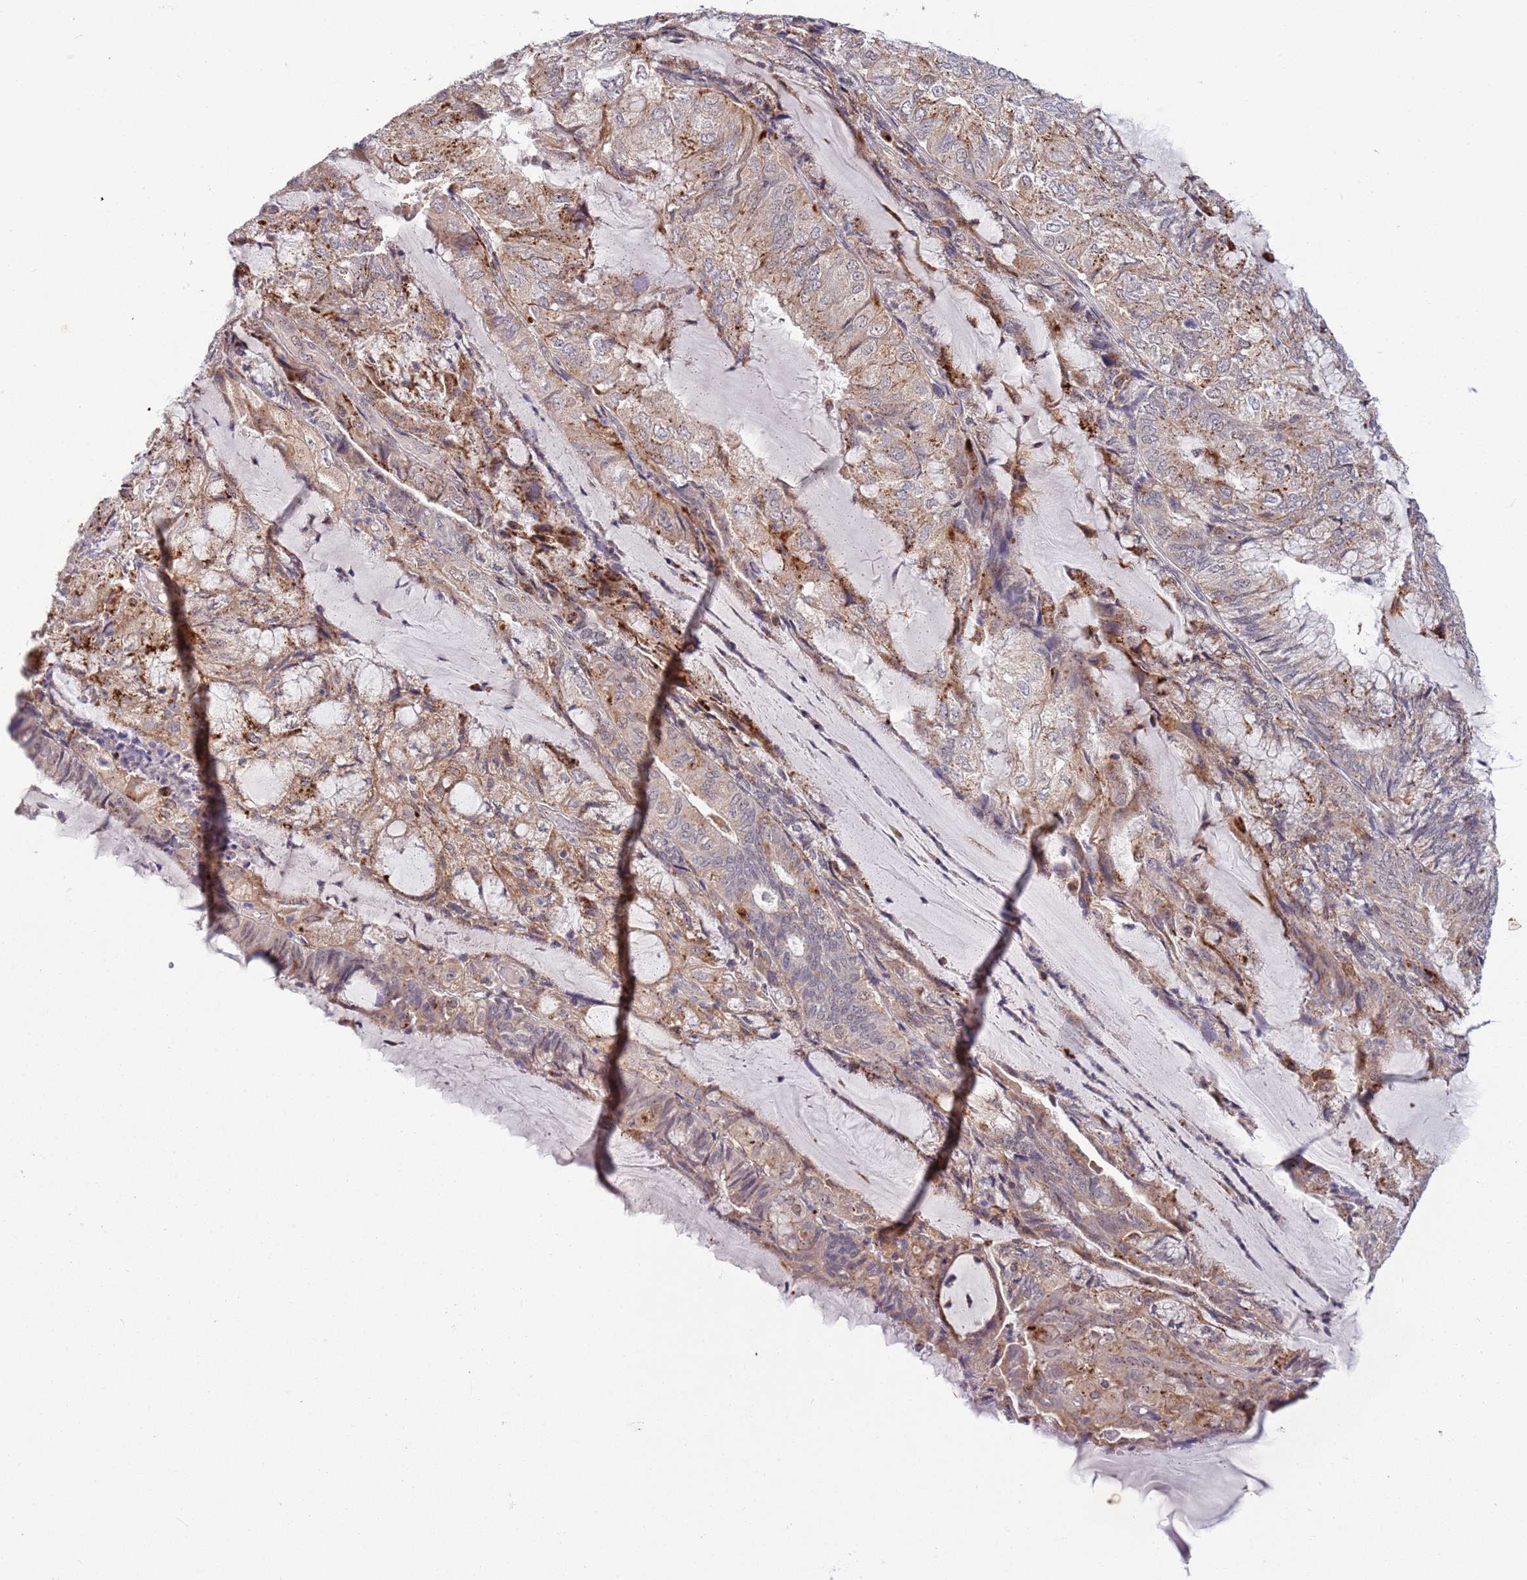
{"staining": {"intensity": "weak", "quantity": ">75%", "location": "cytoplasmic/membranous"}, "tissue": "endometrial cancer", "cell_type": "Tumor cells", "image_type": "cancer", "snomed": [{"axis": "morphology", "description": "Adenocarcinoma, NOS"}, {"axis": "topography", "description": "Endometrium"}], "caption": "Immunohistochemical staining of endometrial cancer (adenocarcinoma) displays low levels of weak cytoplasmic/membranous staining in about >75% of tumor cells.", "gene": "TRIM27", "patient": {"sex": "female", "age": 81}}